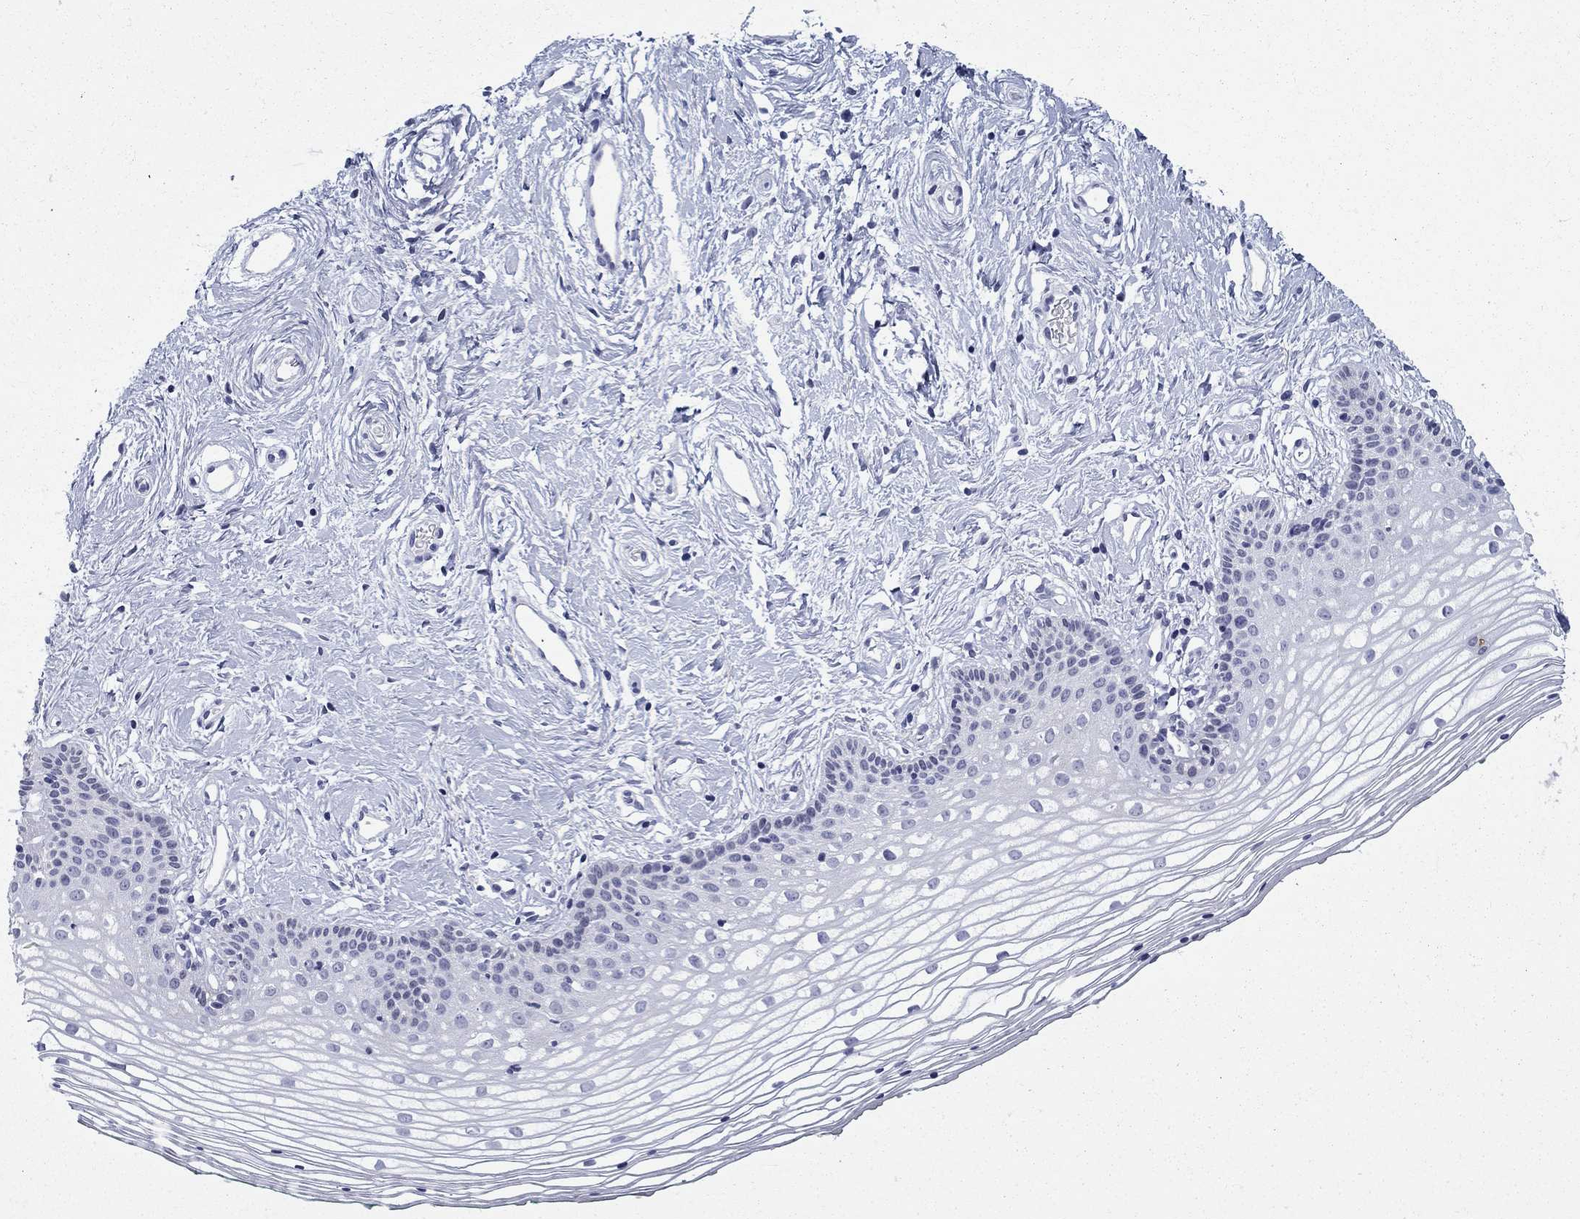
{"staining": {"intensity": "negative", "quantity": "none", "location": "none"}, "tissue": "vagina", "cell_type": "Squamous epithelial cells", "image_type": "normal", "snomed": [{"axis": "morphology", "description": "Normal tissue, NOS"}, {"axis": "topography", "description": "Vagina"}], "caption": "Immunohistochemistry (IHC) photomicrograph of normal vagina: human vagina stained with DAB shows no significant protein positivity in squamous epithelial cells.", "gene": "C4orf19", "patient": {"sex": "female", "age": 36}}